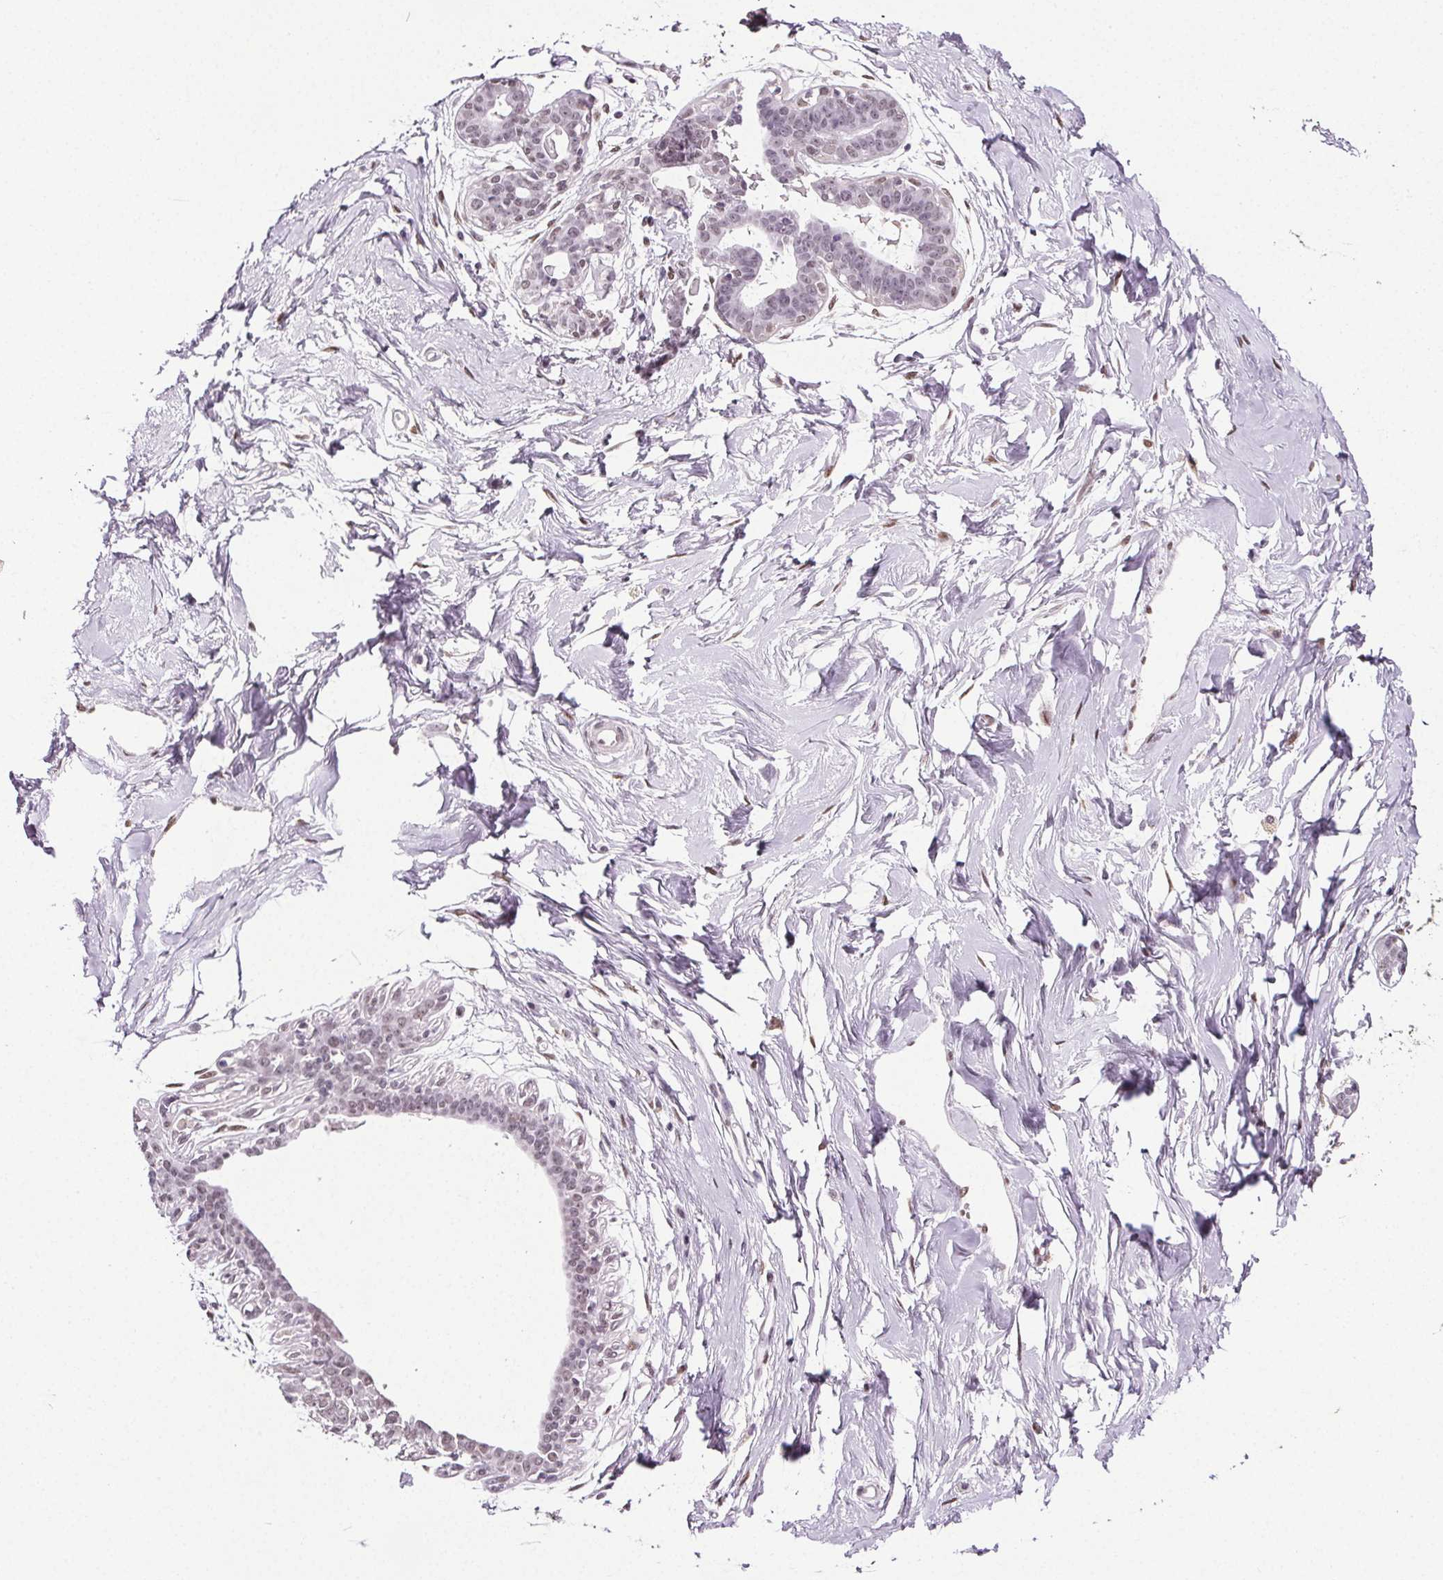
{"staining": {"intensity": "negative", "quantity": "none", "location": "none"}, "tissue": "breast", "cell_type": "Adipocytes", "image_type": "normal", "snomed": [{"axis": "morphology", "description": "Normal tissue, NOS"}, {"axis": "topography", "description": "Breast"}], "caption": "Immunohistochemistry (IHC) photomicrograph of normal breast: human breast stained with DAB displays no significant protein positivity in adipocytes. (DAB (3,3'-diaminobenzidine) IHC with hematoxylin counter stain).", "gene": "GP6", "patient": {"sex": "female", "age": 45}}